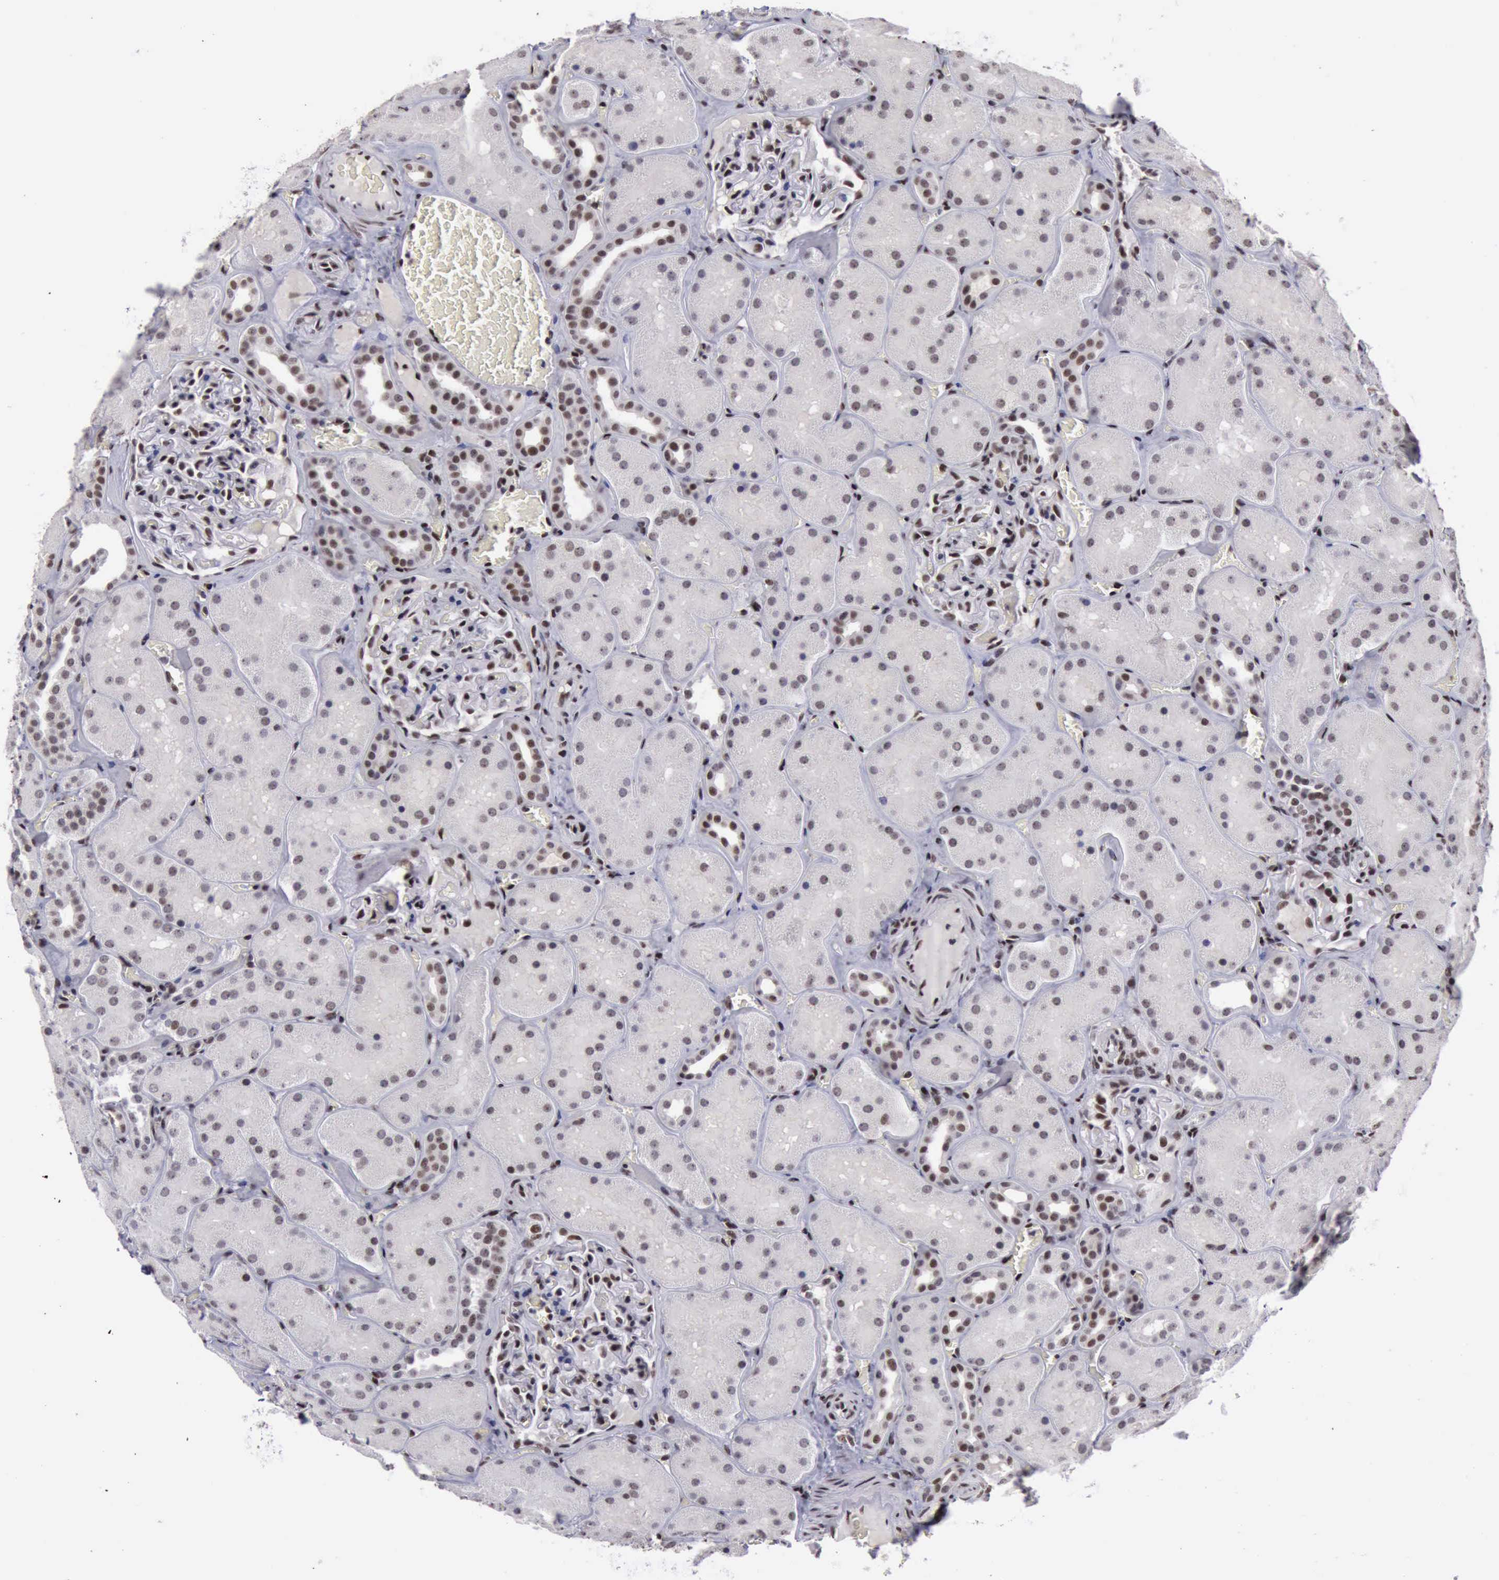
{"staining": {"intensity": "moderate", "quantity": ">75%", "location": "nuclear"}, "tissue": "kidney", "cell_type": "Cells in glomeruli", "image_type": "normal", "snomed": [{"axis": "morphology", "description": "Normal tissue, NOS"}, {"axis": "topography", "description": "Kidney"}], "caption": "Immunohistochemistry histopathology image of normal kidney: kidney stained using immunohistochemistry exhibits medium levels of moderate protein expression localized specifically in the nuclear of cells in glomeruli, appearing as a nuclear brown color.", "gene": "YY1", "patient": {"sex": "male", "age": 28}}